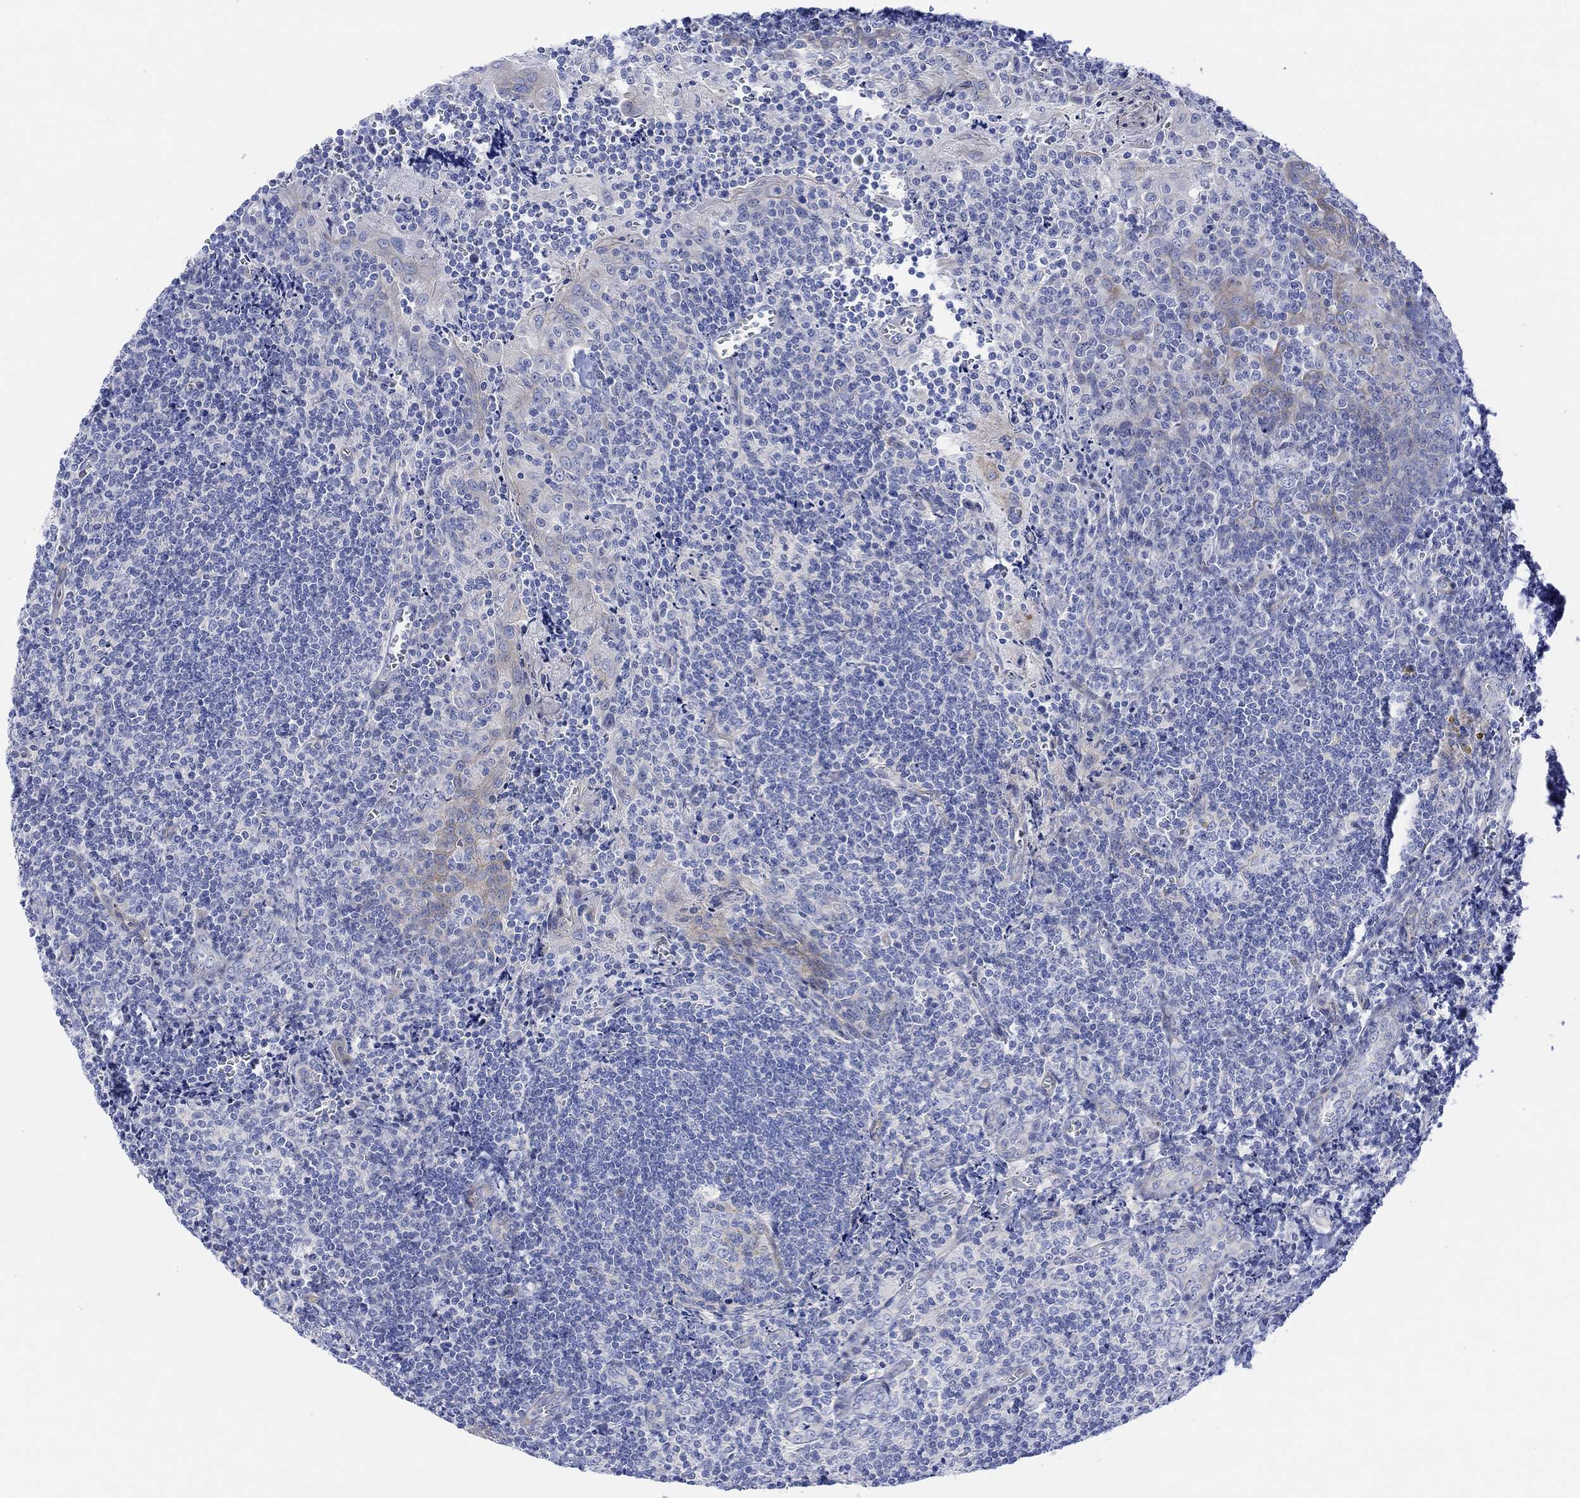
{"staining": {"intensity": "negative", "quantity": "none", "location": "none"}, "tissue": "tonsil", "cell_type": "Germinal center cells", "image_type": "normal", "snomed": [{"axis": "morphology", "description": "Normal tissue, NOS"}, {"axis": "morphology", "description": "Inflammation, NOS"}, {"axis": "topography", "description": "Tonsil"}], "caption": "The histopathology image shows no significant staining in germinal center cells of tonsil.", "gene": "TLDC2", "patient": {"sex": "female", "age": 31}}